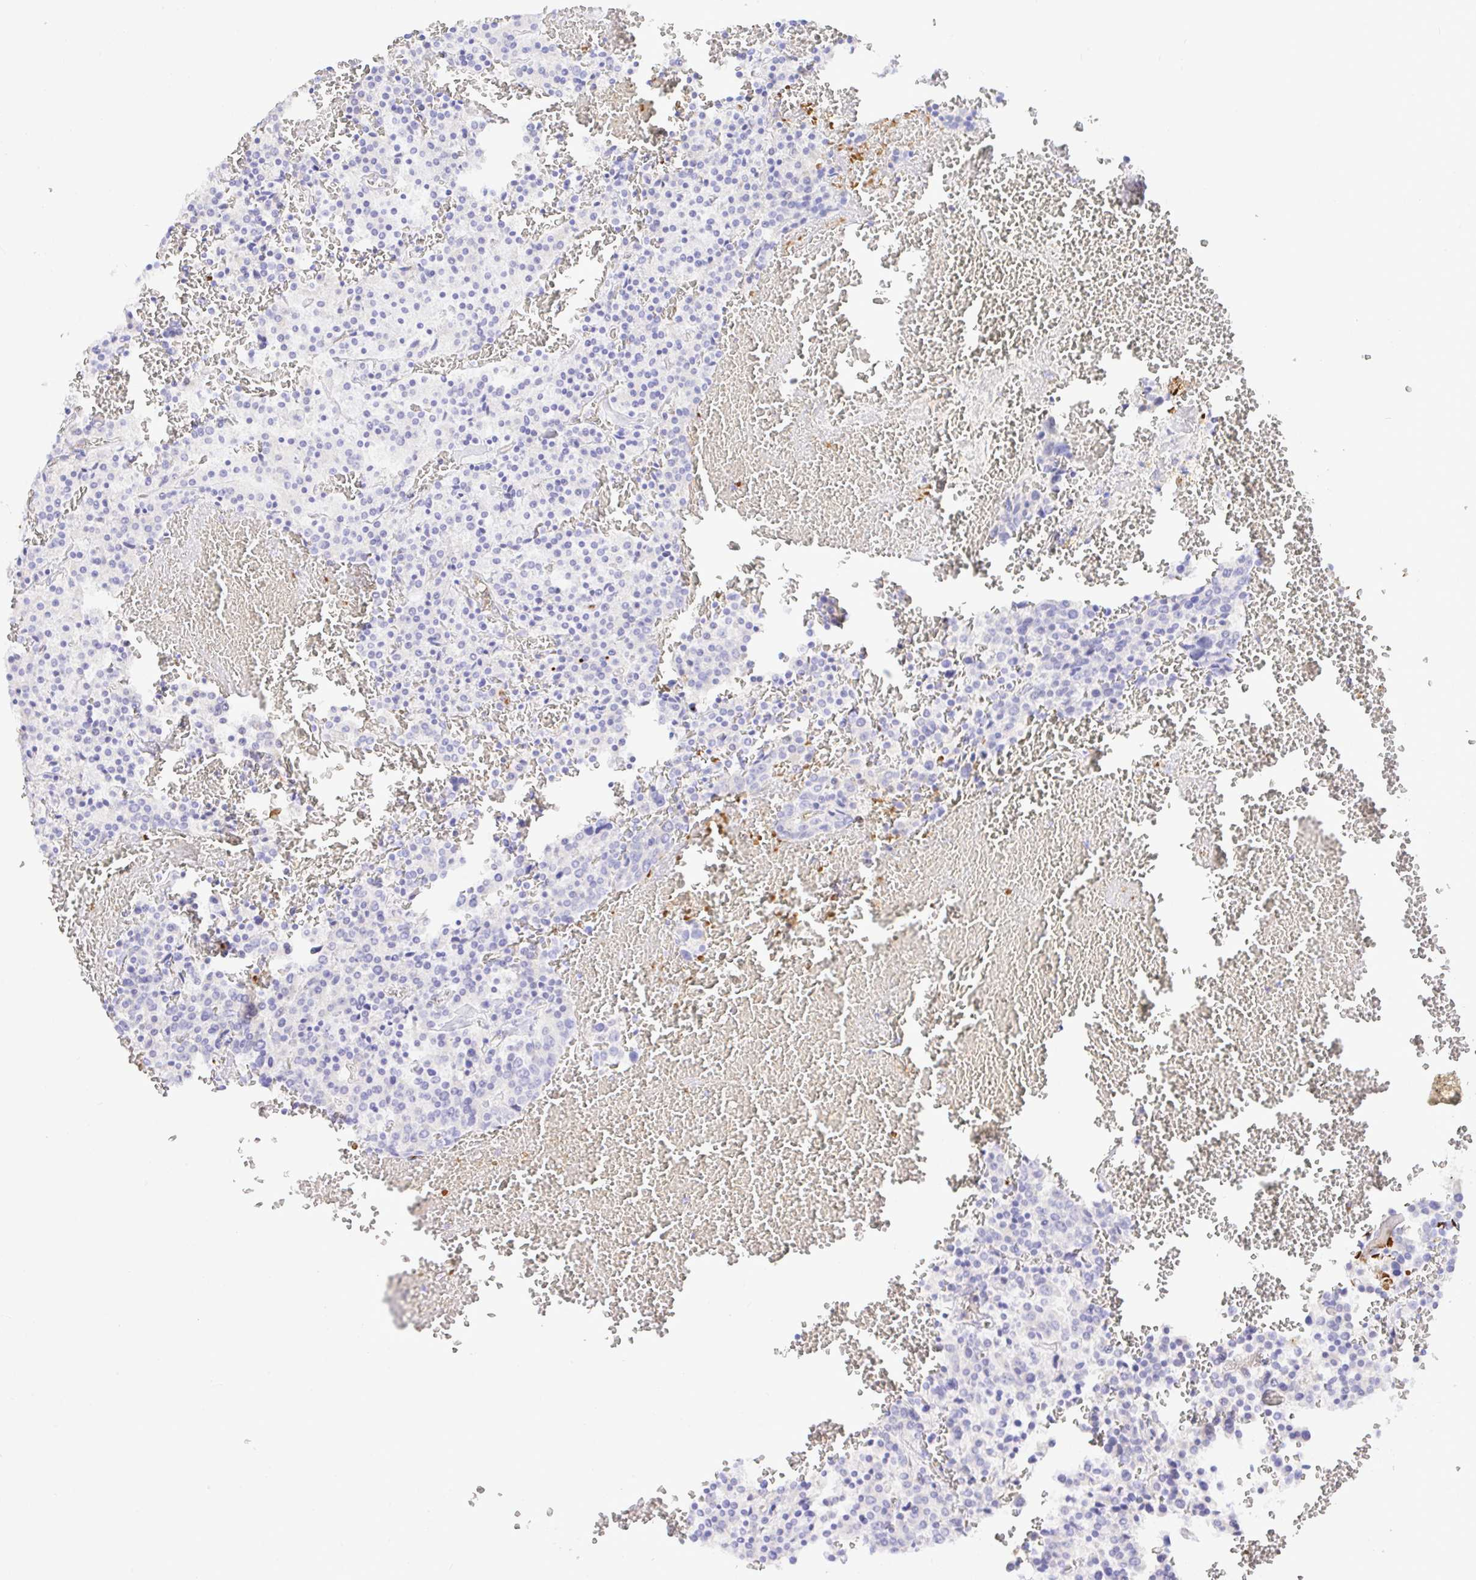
{"staining": {"intensity": "negative", "quantity": "none", "location": "none"}, "tissue": "carcinoid", "cell_type": "Tumor cells", "image_type": "cancer", "snomed": [{"axis": "morphology", "description": "Carcinoid, malignant, NOS"}, {"axis": "topography", "description": "Lung"}], "caption": "Photomicrograph shows no significant protein expression in tumor cells of carcinoid.", "gene": "ZNF221", "patient": {"sex": "male", "age": 70}}